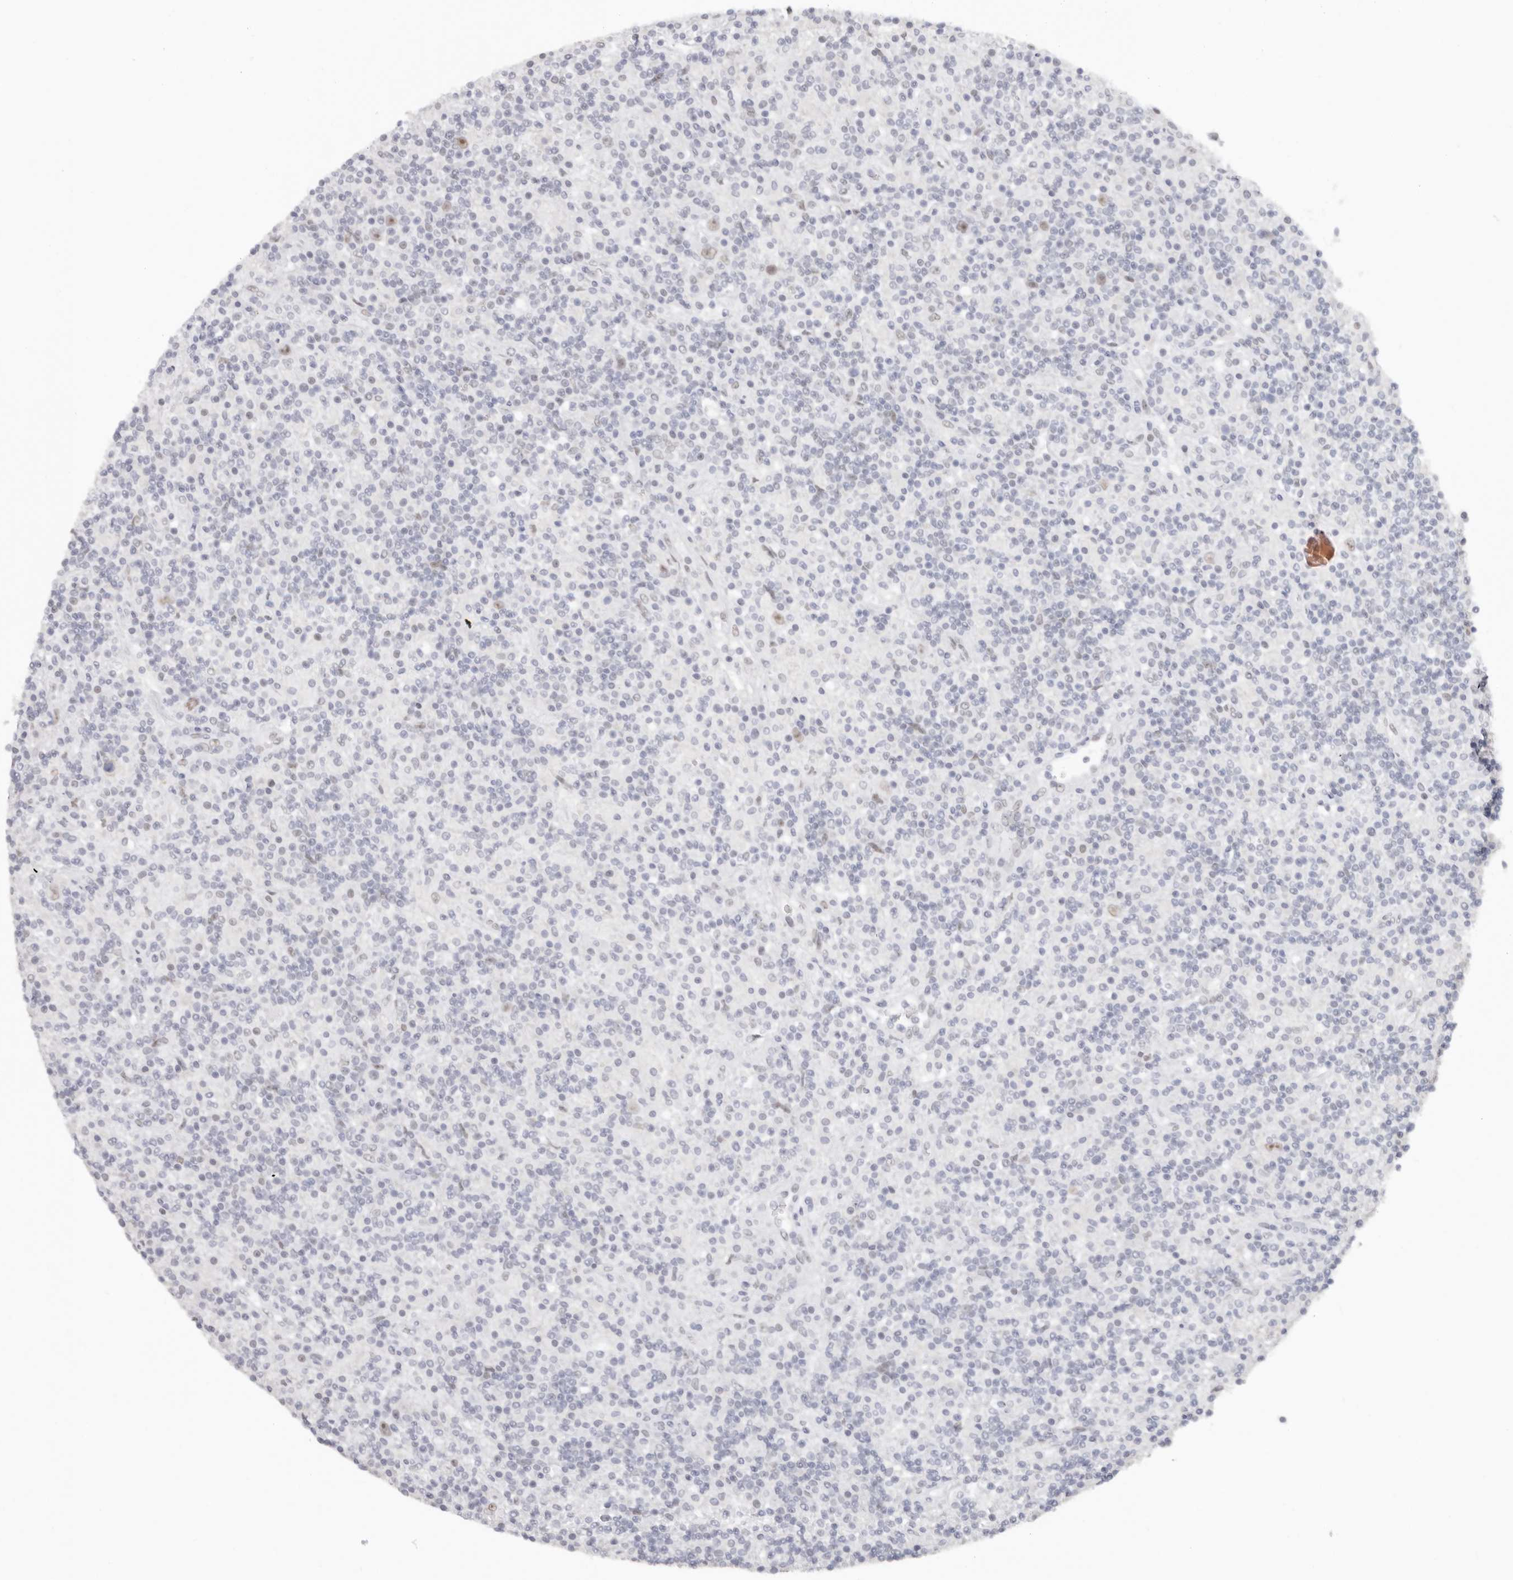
{"staining": {"intensity": "weak", "quantity": ">75%", "location": "nuclear"}, "tissue": "lymphoma", "cell_type": "Tumor cells", "image_type": "cancer", "snomed": [{"axis": "morphology", "description": "Hodgkin's disease, NOS"}, {"axis": "topography", "description": "Lymph node"}], "caption": "A low amount of weak nuclear expression is appreciated in about >75% of tumor cells in Hodgkin's disease tissue.", "gene": "LARP7", "patient": {"sex": "male", "age": 70}}